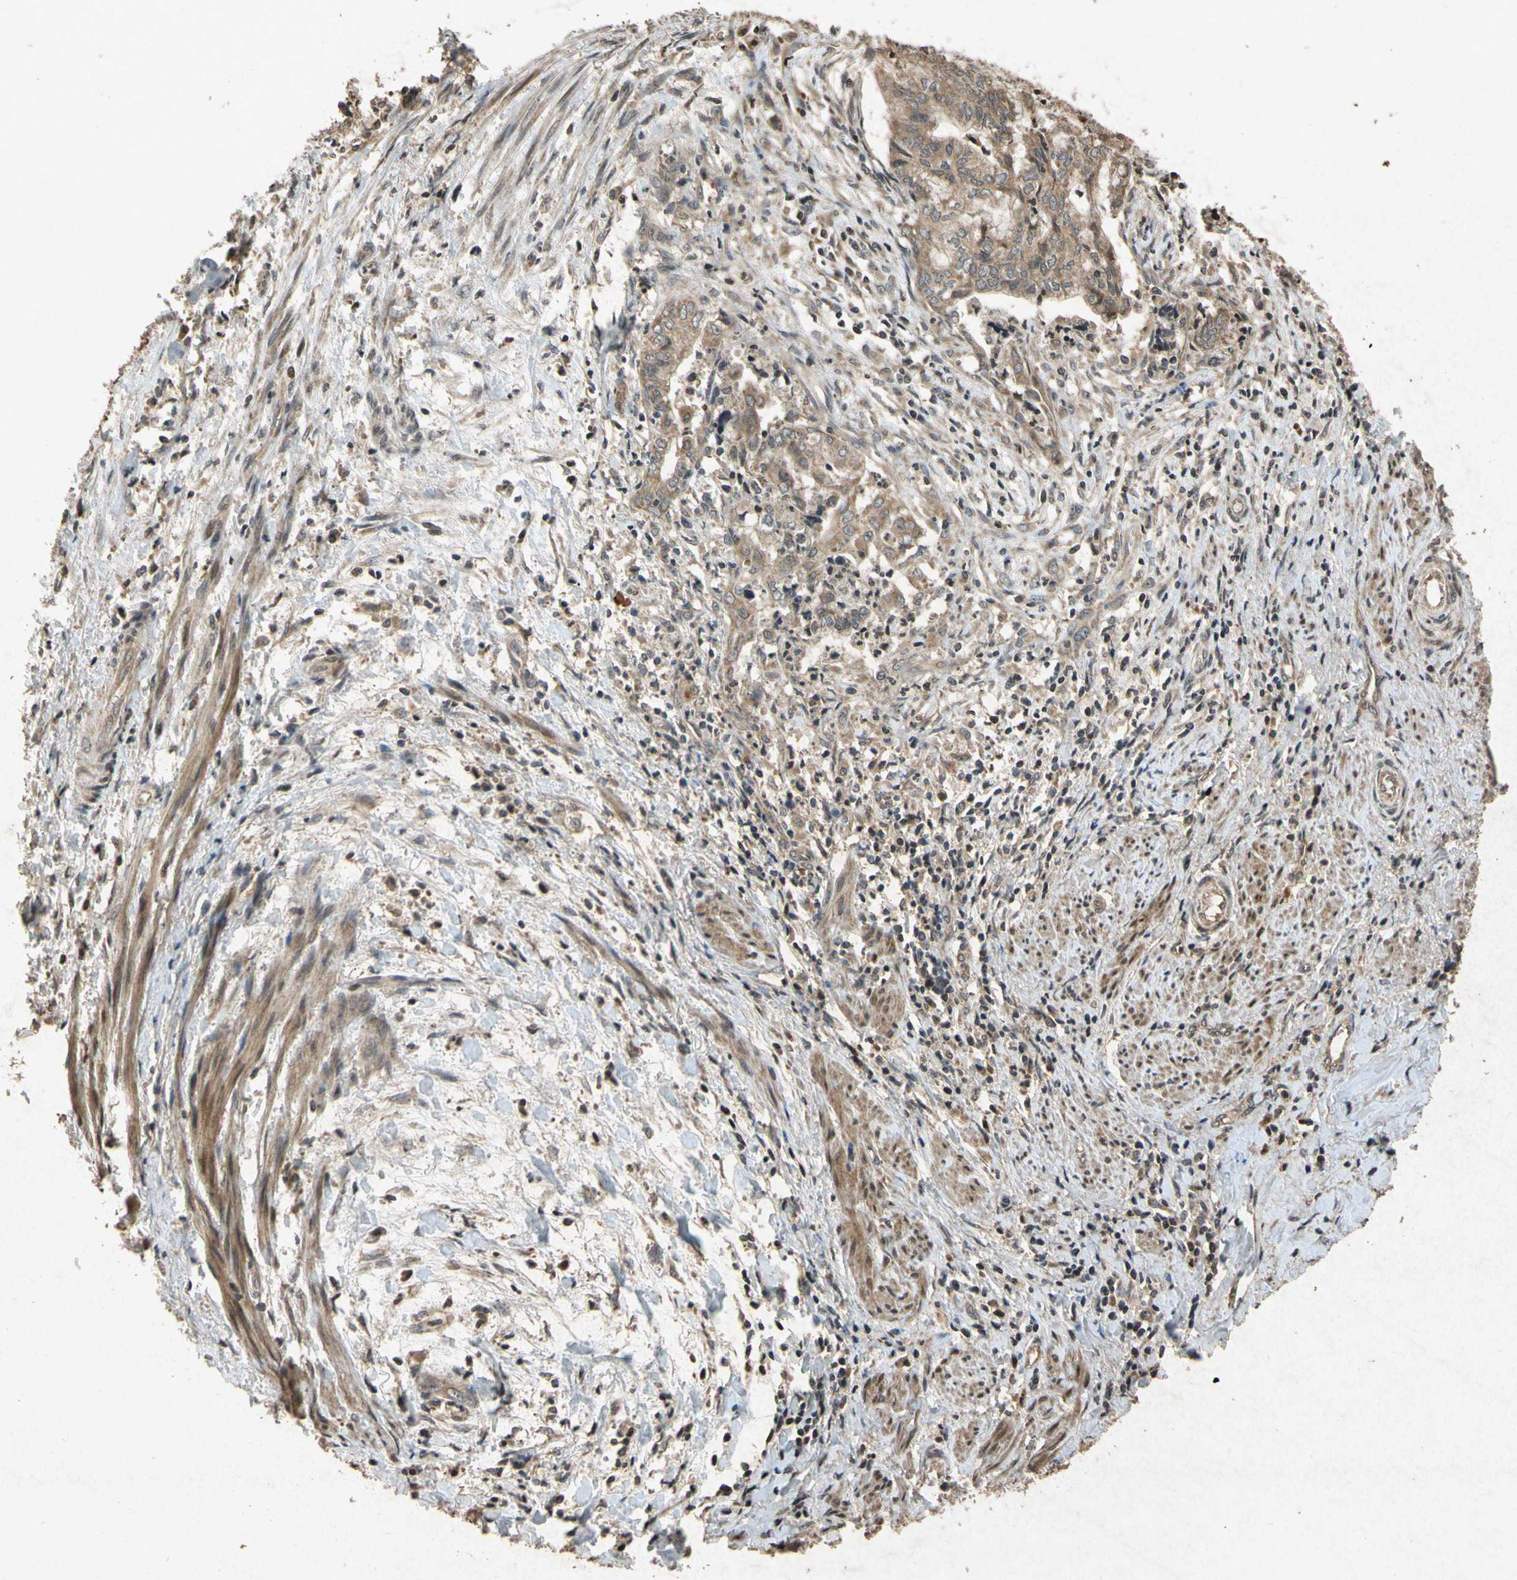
{"staining": {"intensity": "moderate", "quantity": ">75%", "location": "cytoplasmic/membranous"}, "tissue": "endometrial cancer", "cell_type": "Tumor cells", "image_type": "cancer", "snomed": [{"axis": "morphology", "description": "Necrosis, NOS"}, {"axis": "morphology", "description": "Adenocarcinoma, NOS"}, {"axis": "topography", "description": "Endometrium"}], "caption": "This image displays immunohistochemistry (IHC) staining of human endometrial adenocarcinoma, with medium moderate cytoplasmic/membranous expression in approximately >75% of tumor cells.", "gene": "ATP6V1H", "patient": {"sex": "female", "age": 79}}